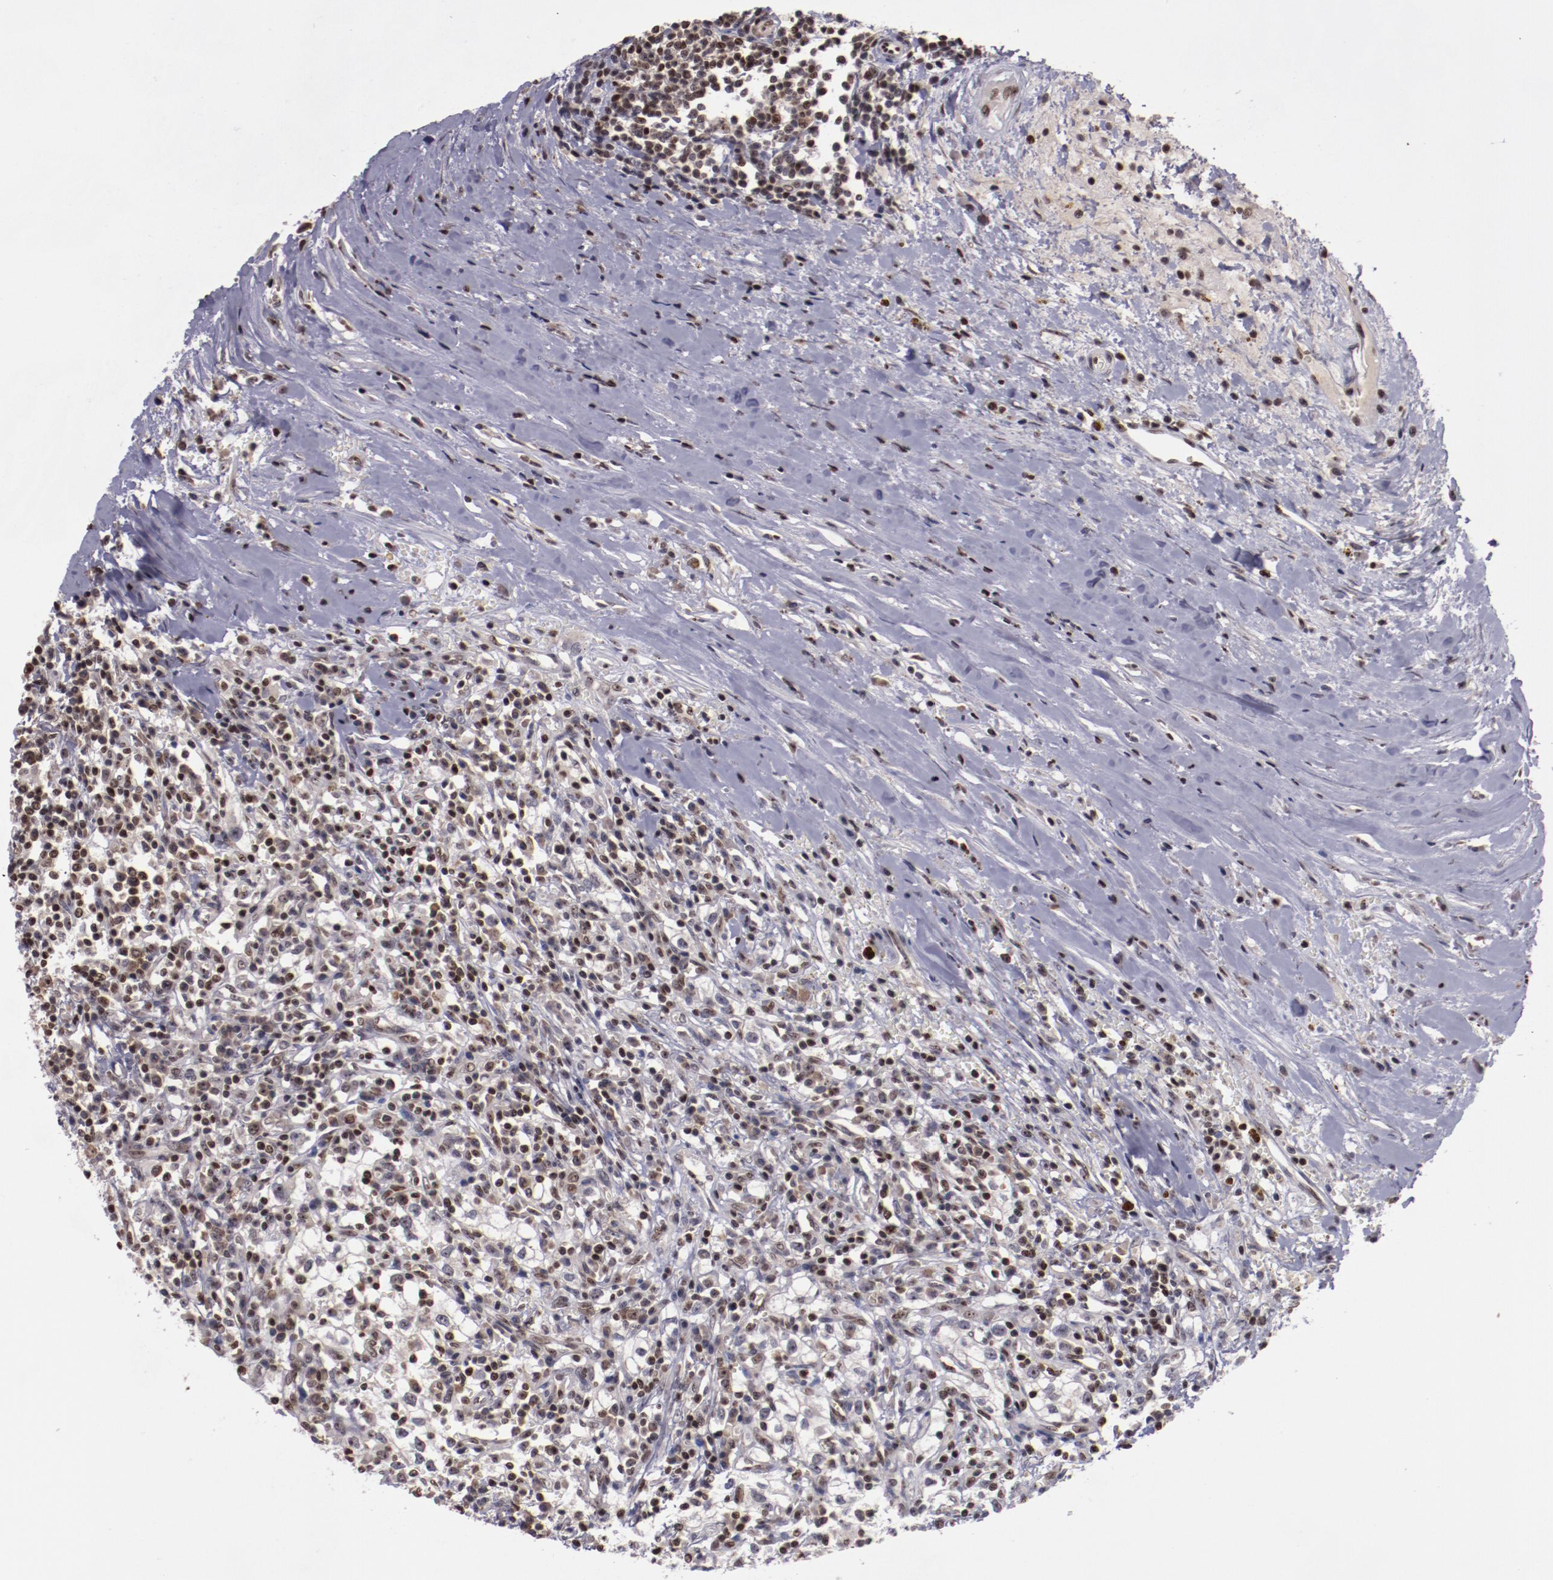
{"staining": {"intensity": "weak", "quantity": "<25%", "location": "cytoplasmic/membranous,nuclear"}, "tissue": "renal cancer", "cell_type": "Tumor cells", "image_type": "cancer", "snomed": [{"axis": "morphology", "description": "Adenocarcinoma, NOS"}, {"axis": "topography", "description": "Kidney"}], "caption": "Immunohistochemical staining of adenocarcinoma (renal) reveals no significant expression in tumor cells. (IHC, brightfield microscopy, high magnification).", "gene": "DDX24", "patient": {"sex": "male", "age": 82}}